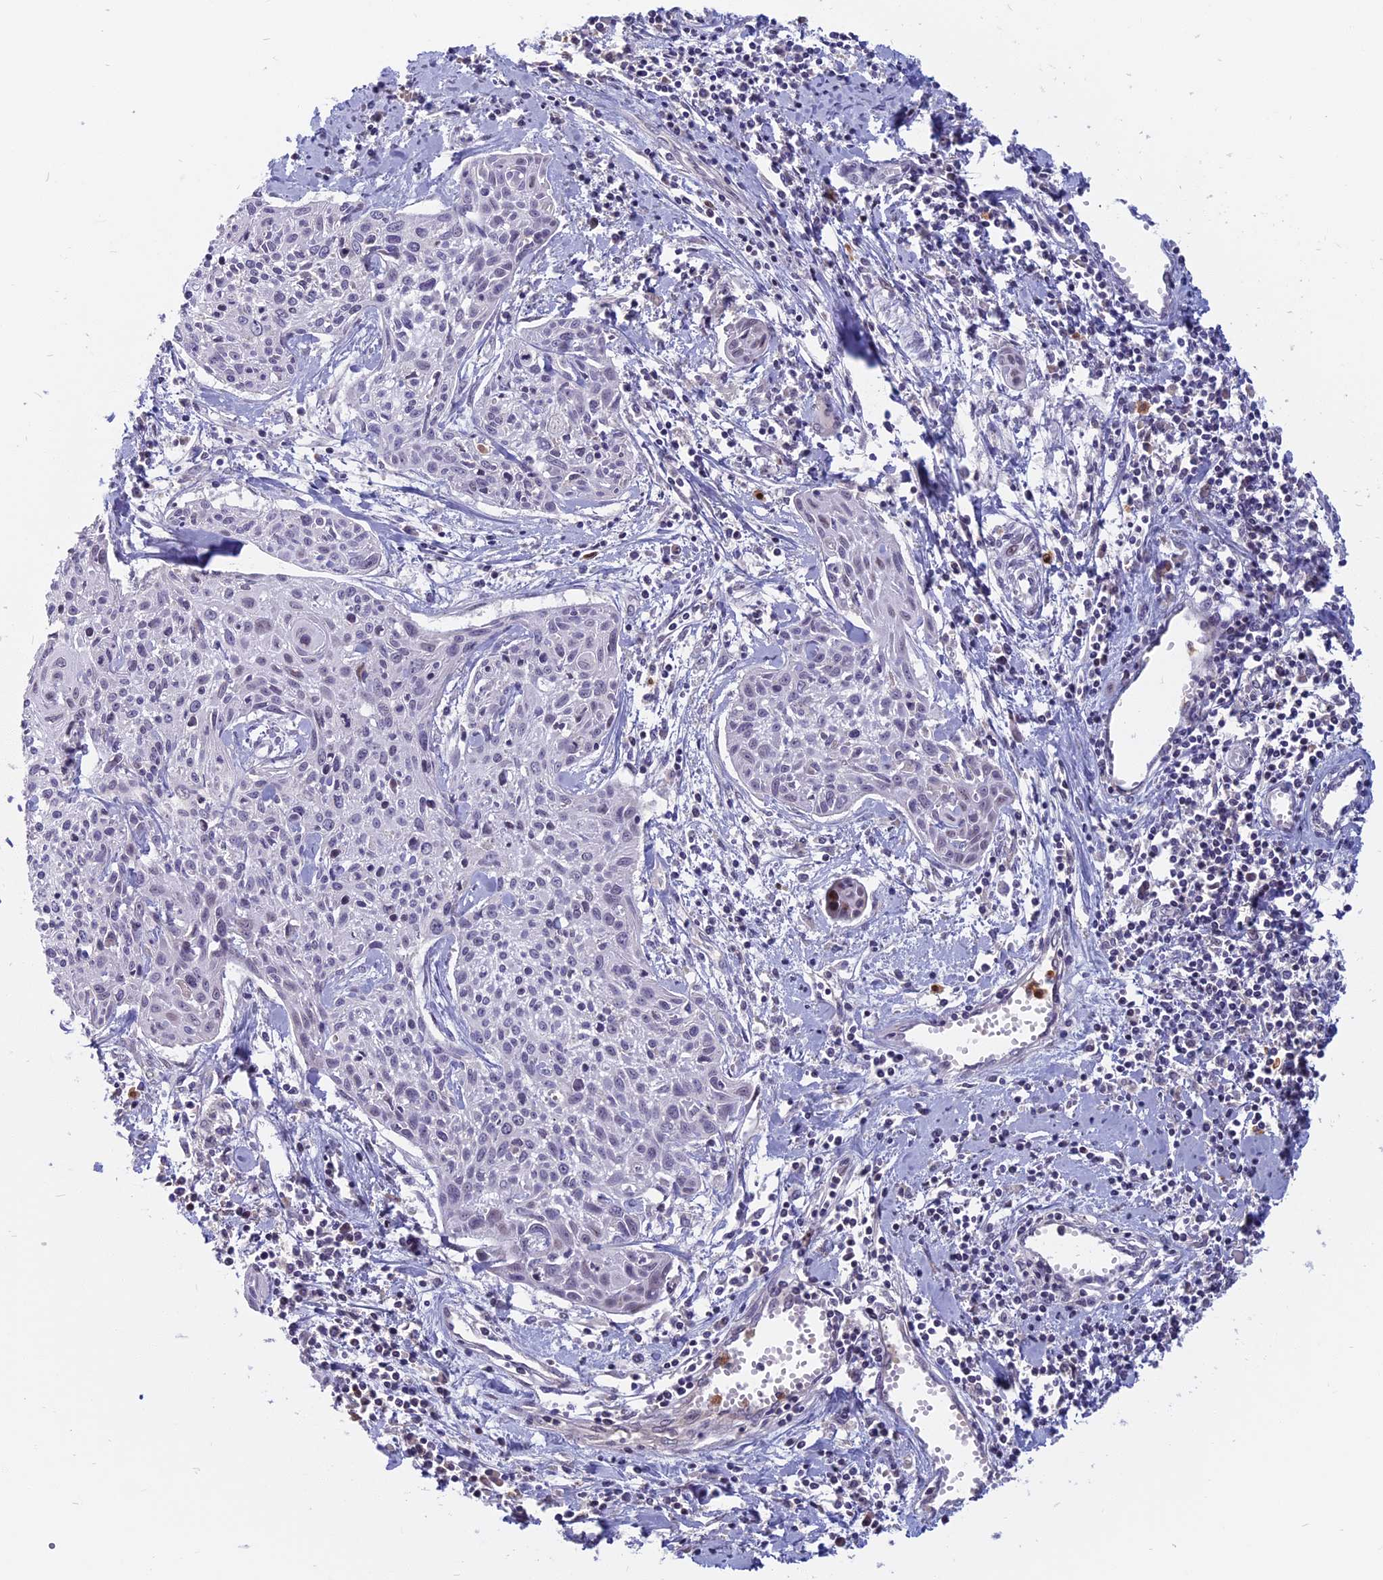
{"staining": {"intensity": "negative", "quantity": "none", "location": "none"}, "tissue": "cervical cancer", "cell_type": "Tumor cells", "image_type": "cancer", "snomed": [{"axis": "morphology", "description": "Squamous cell carcinoma, NOS"}, {"axis": "topography", "description": "Cervix"}], "caption": "The photomicrograph displays no significant staining in tumor cells of cervical cancer (squamous cell carcinoma). (DAB (3,3'-diaminobenzidine) IHC visualized using brightfield microscopy, high magnification).", "gene": "CDC7", "patient": {"sex": "female", "age": 51}}